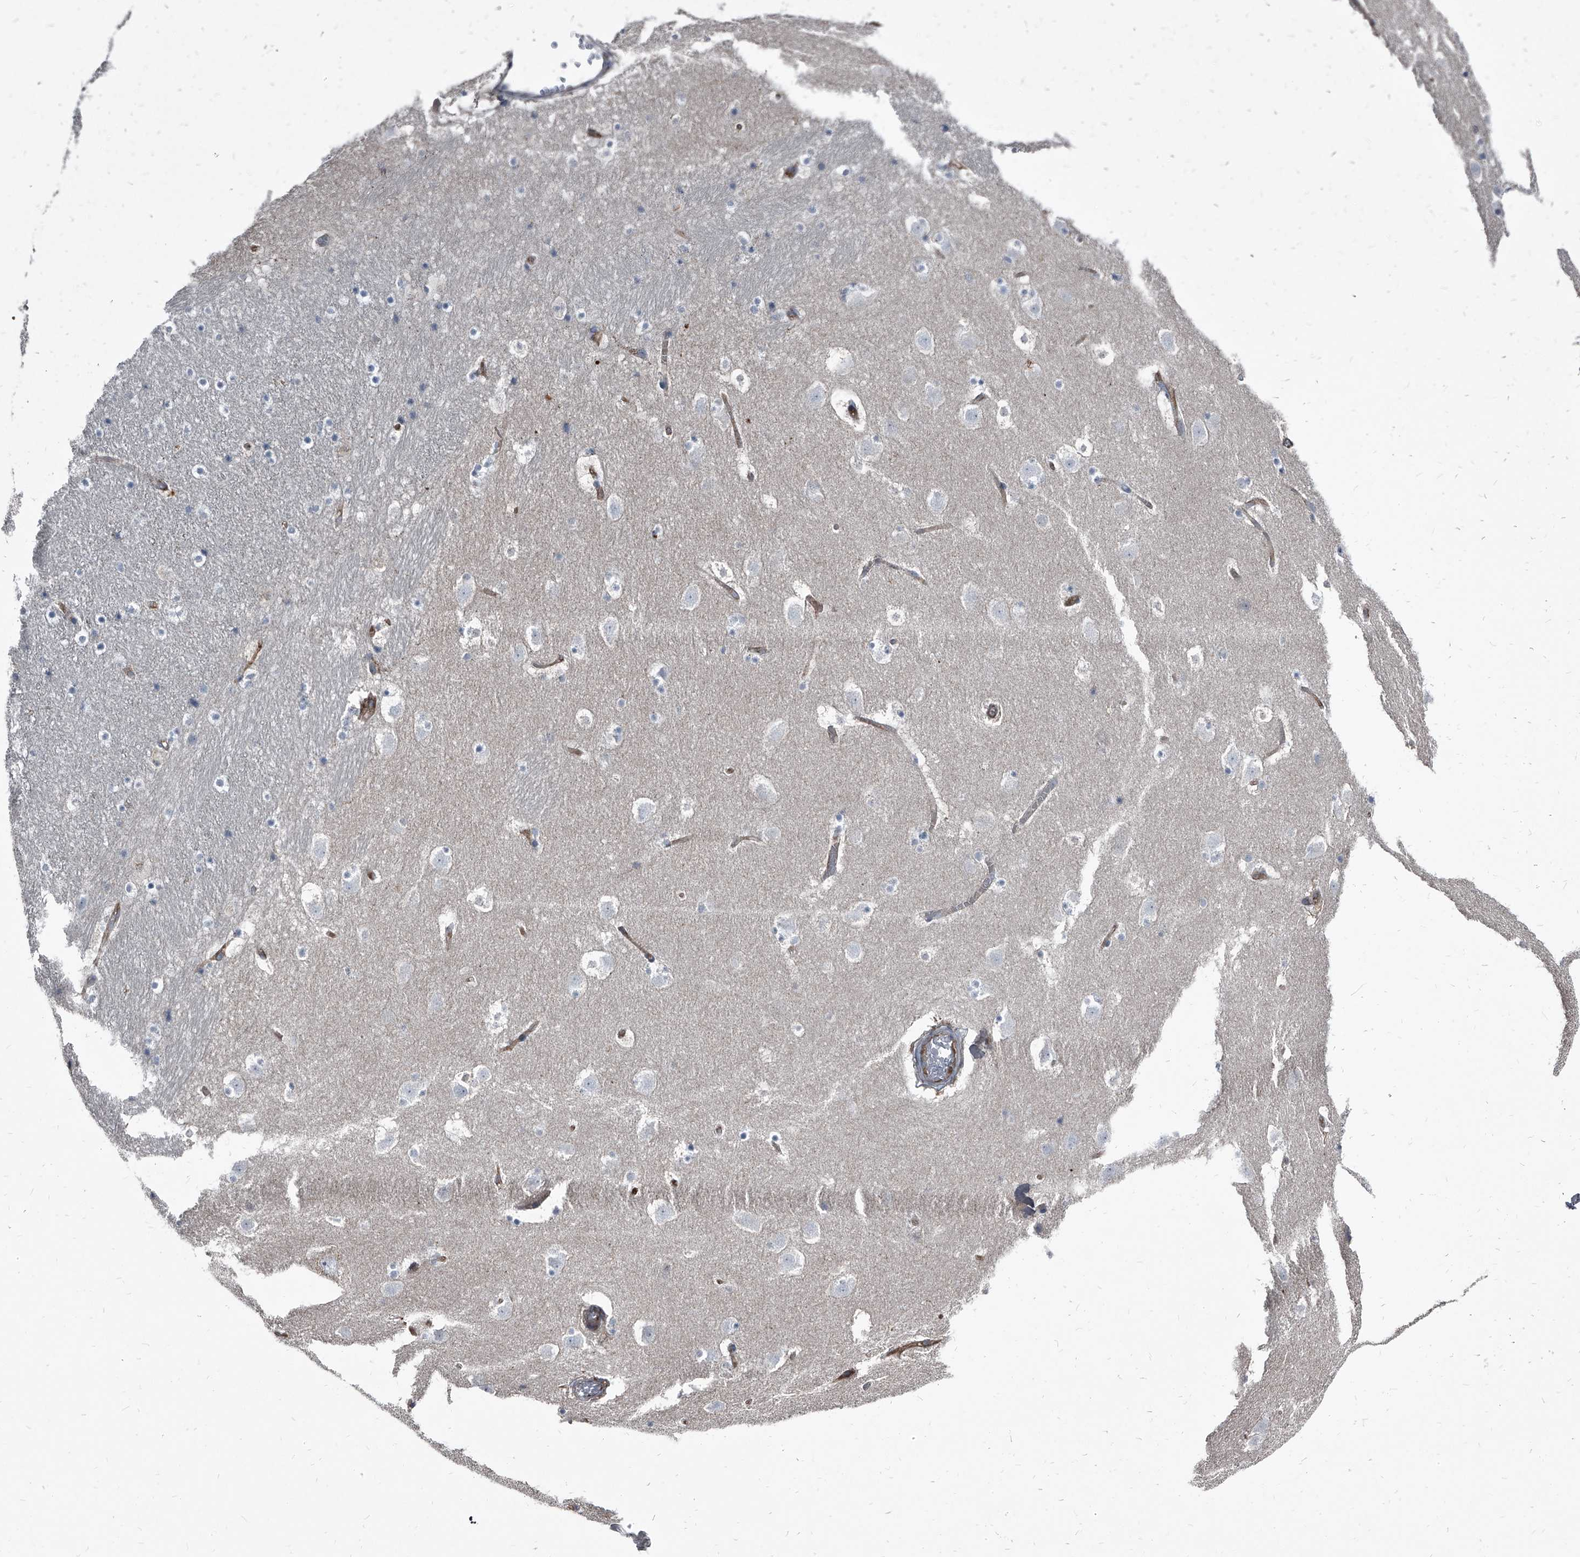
{"staining": {"intensity": "negative", "quantity": "none", "location": "none"}, "tissue": "caudate", "cell_type": "Glial cells", "image_type": "normal", "snomed": [{"axis": "morphology", "description": "Normal tissue, NOS"}, {"axis": "topography", "description": "Lateral ventricle wall"}], "caption": "The image displays no significant expression in glial cells of caudate.", "gene": "PGLYRP3", "patient": {"sex": "male", "age": 45}}